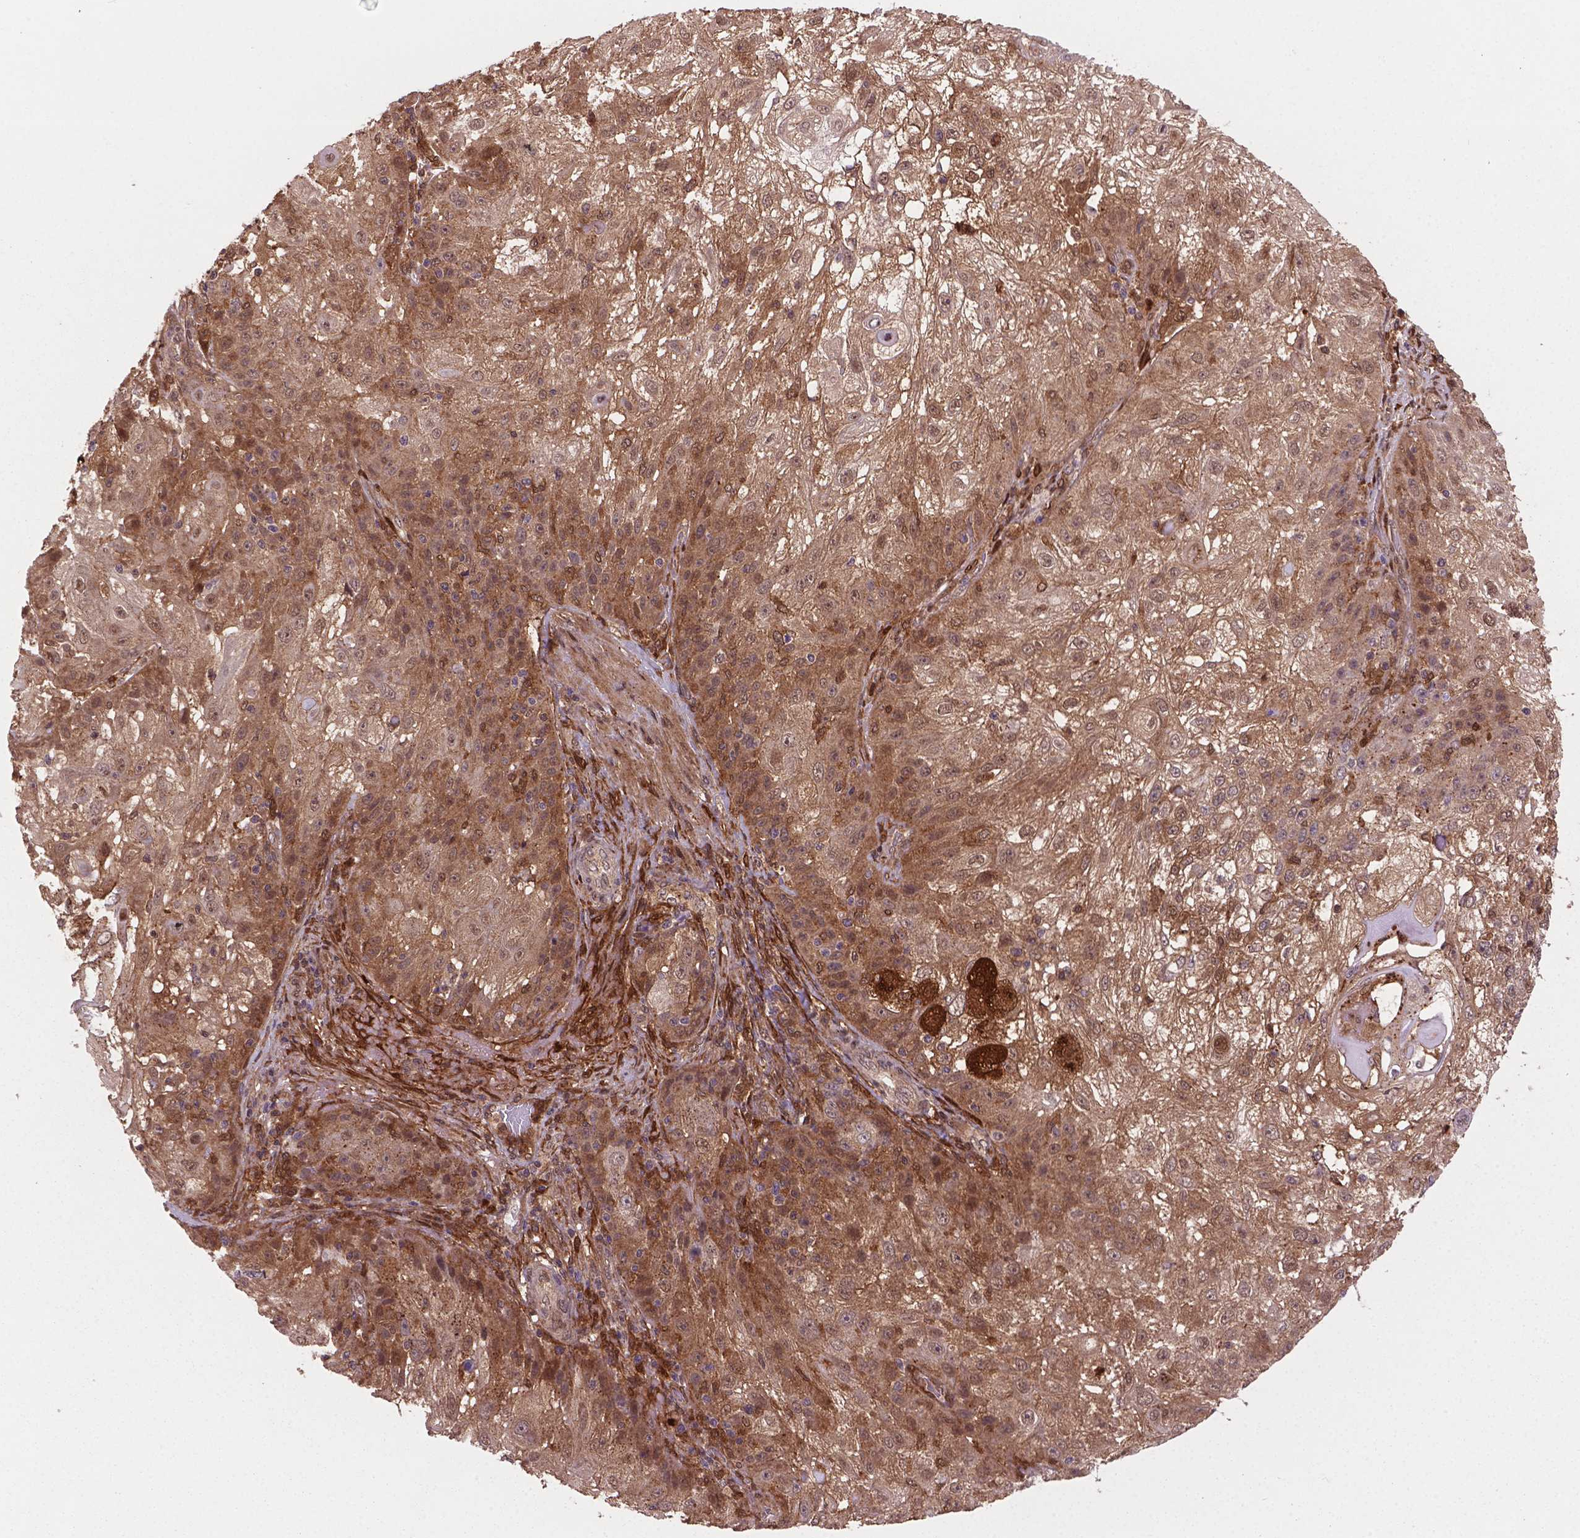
{"staining": {"intensity": "weak", "quantity": ">75%", "location": "cytoplasmic/membranous,nuclear"}, "tissue": "skin cancer", "cell_type": "Tumor cells", "image_type": "cancer", "snomed": [{"axis": "morphology", "description": "Normal tissue, NOS"}, {"axis": "morphology", "description": "Squamous cell carcinoma, NOS"}, {"axis": "topography", "description": "Skin"}], "caption": "Immunohistochemistry (IHC) of human skin squamous cell carcinoma exhibits low levels of weak cytoplasmic/membranous and nuclear expression in approximately >75% of tumor cells.", "gene": "PLIN3", "patient": {"sex": "female", "age": 83}}